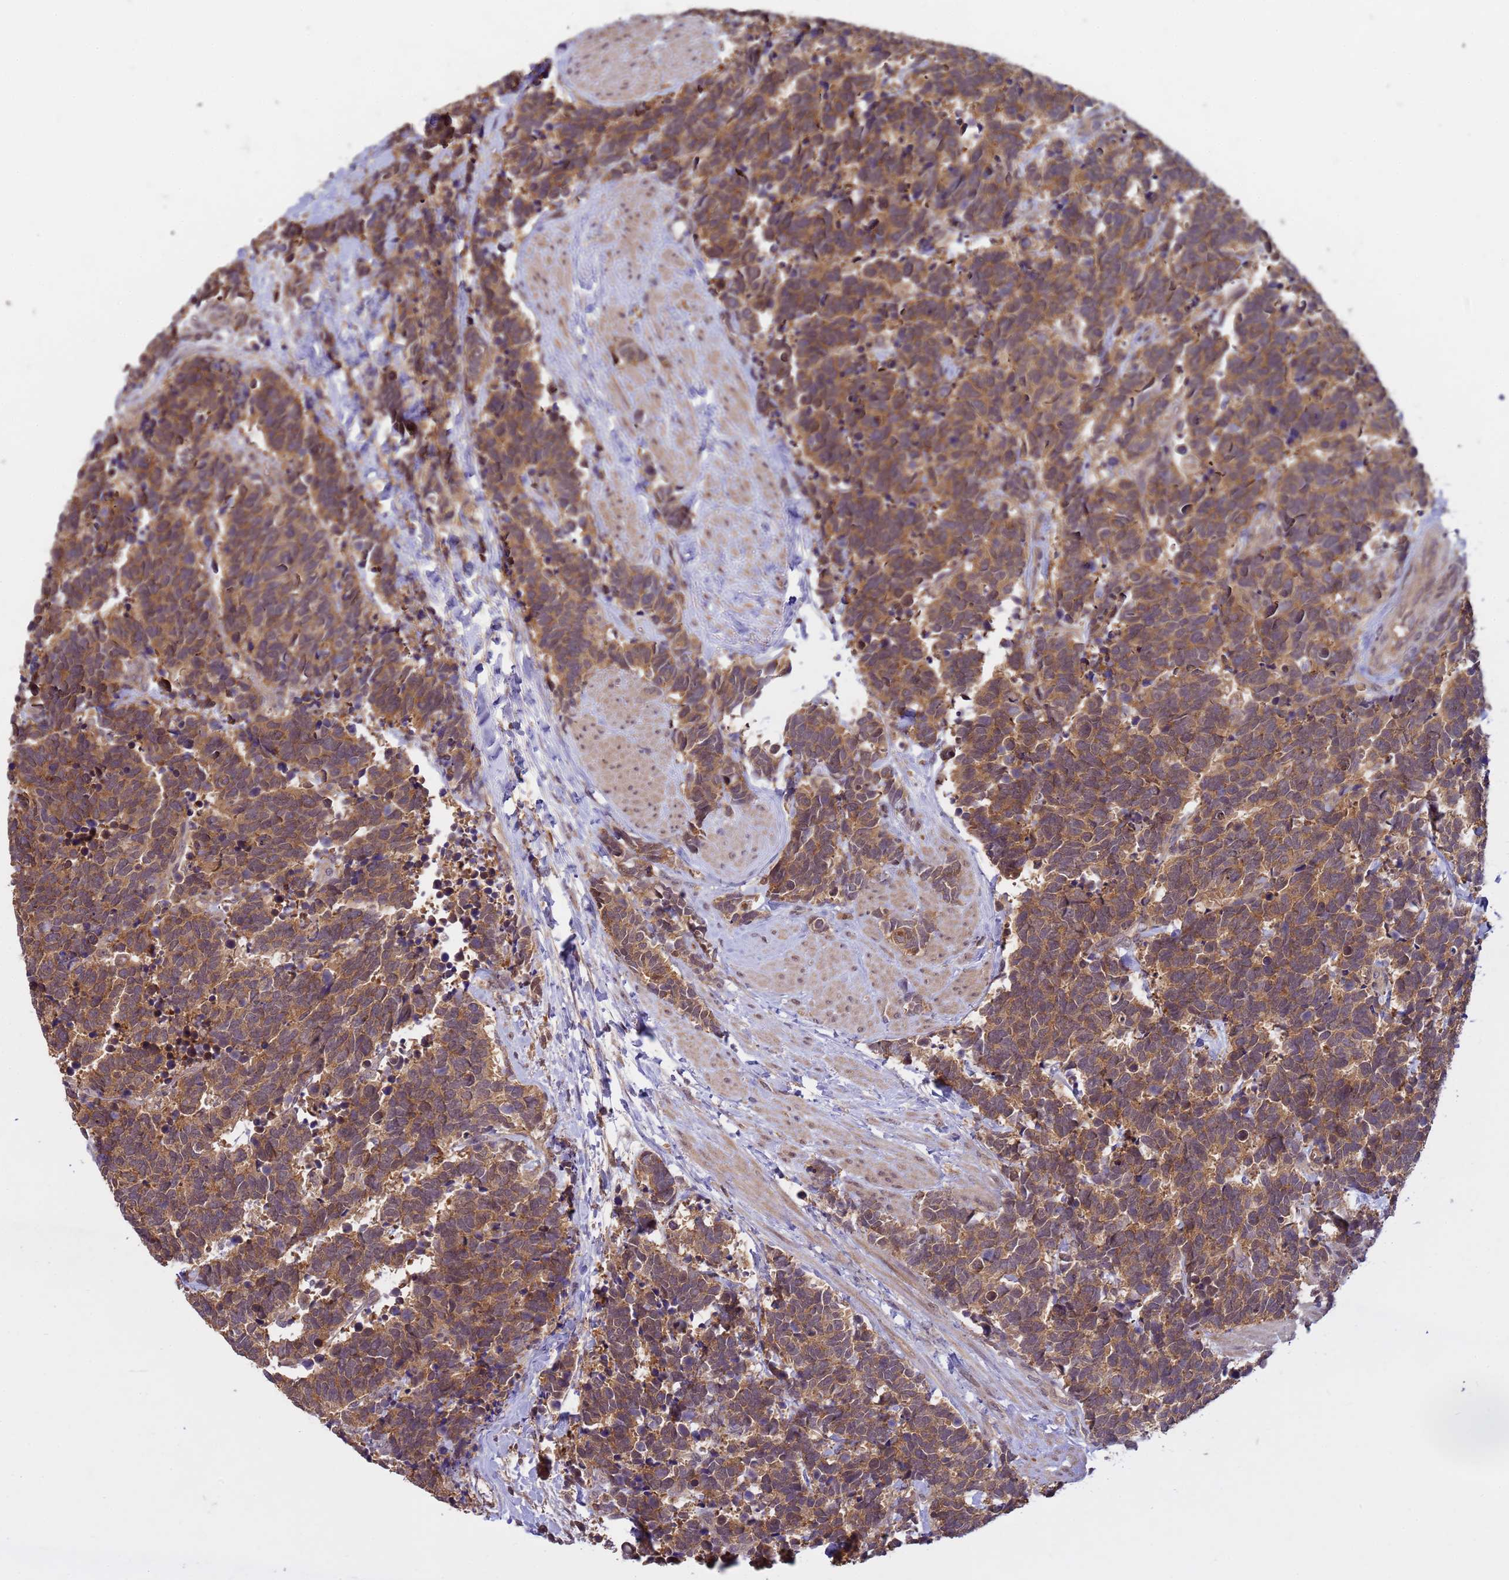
{"staining": {"intensity": "moderate", "quantity": ">75%", "location": "cytoplasmic/membranous"}, "tissue": "carcinoid", "cell_type": "Tumor cells", "image_type": "cancer", "snomed": [{"axis": "morphology", "description": "Carcinoma, NOS"}, {"axis": "morphology", "description": "Carcinoid, malignant, NOS"}, {"axis": "topography", "description": "Prostate"}], "caption": "An IHC micrograph of neoplastic tissue is shown. Protein staining in brown highlights moderate cytoplasmic/membranous positivity in carcinoid within tumor cells. The staining was performed using DAB (3,3'-diaminobenzidine), with brown indicating positive protein expression. Nuclei are stained blue with hematoxylin.", "gene": "NPEPPS", "patient": {"sex": "male", "age": 57}}